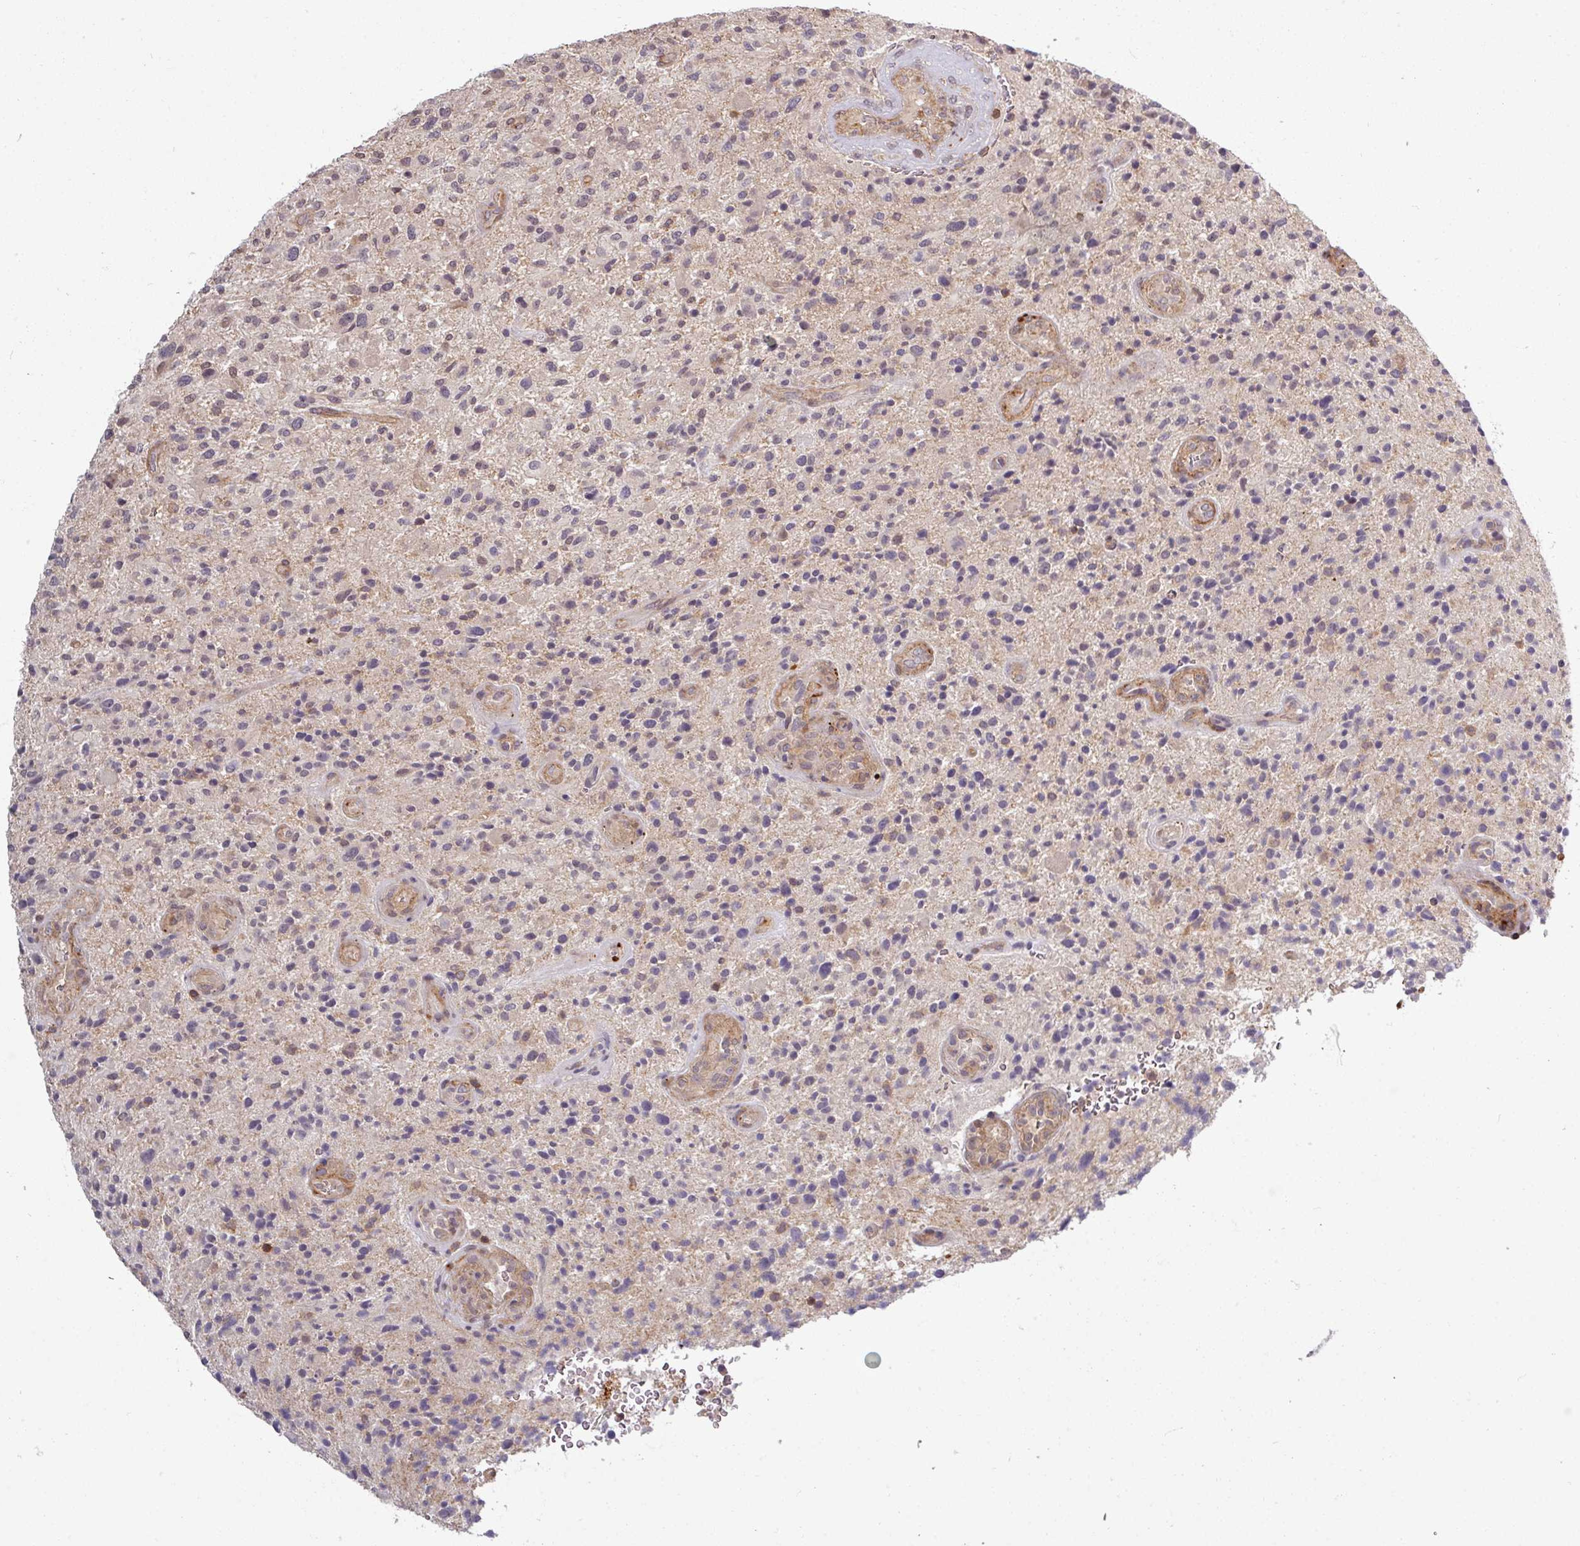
{"staining": {"intensity": "weak", "quantity": "<25%", "location": "cytoplasmic/membranous"}, "tissue": "glioma", "cell_type": "Tumor cells", "image_type": "cancer", "snomed": [{"axis": "morphology", "description": "Glioma, malignant, High grade"}, {"axis": "topography", "description": "Brain"}], "caption": "Immunohistochemistry (IHC) photomicrograph of neoplastic tissue: malignant high-grade glioma stained with DAB reveals no significant protein positivity in tumor cells.", "gene": "TUSC3", "patient": {"sex": "male", "age": 47}}